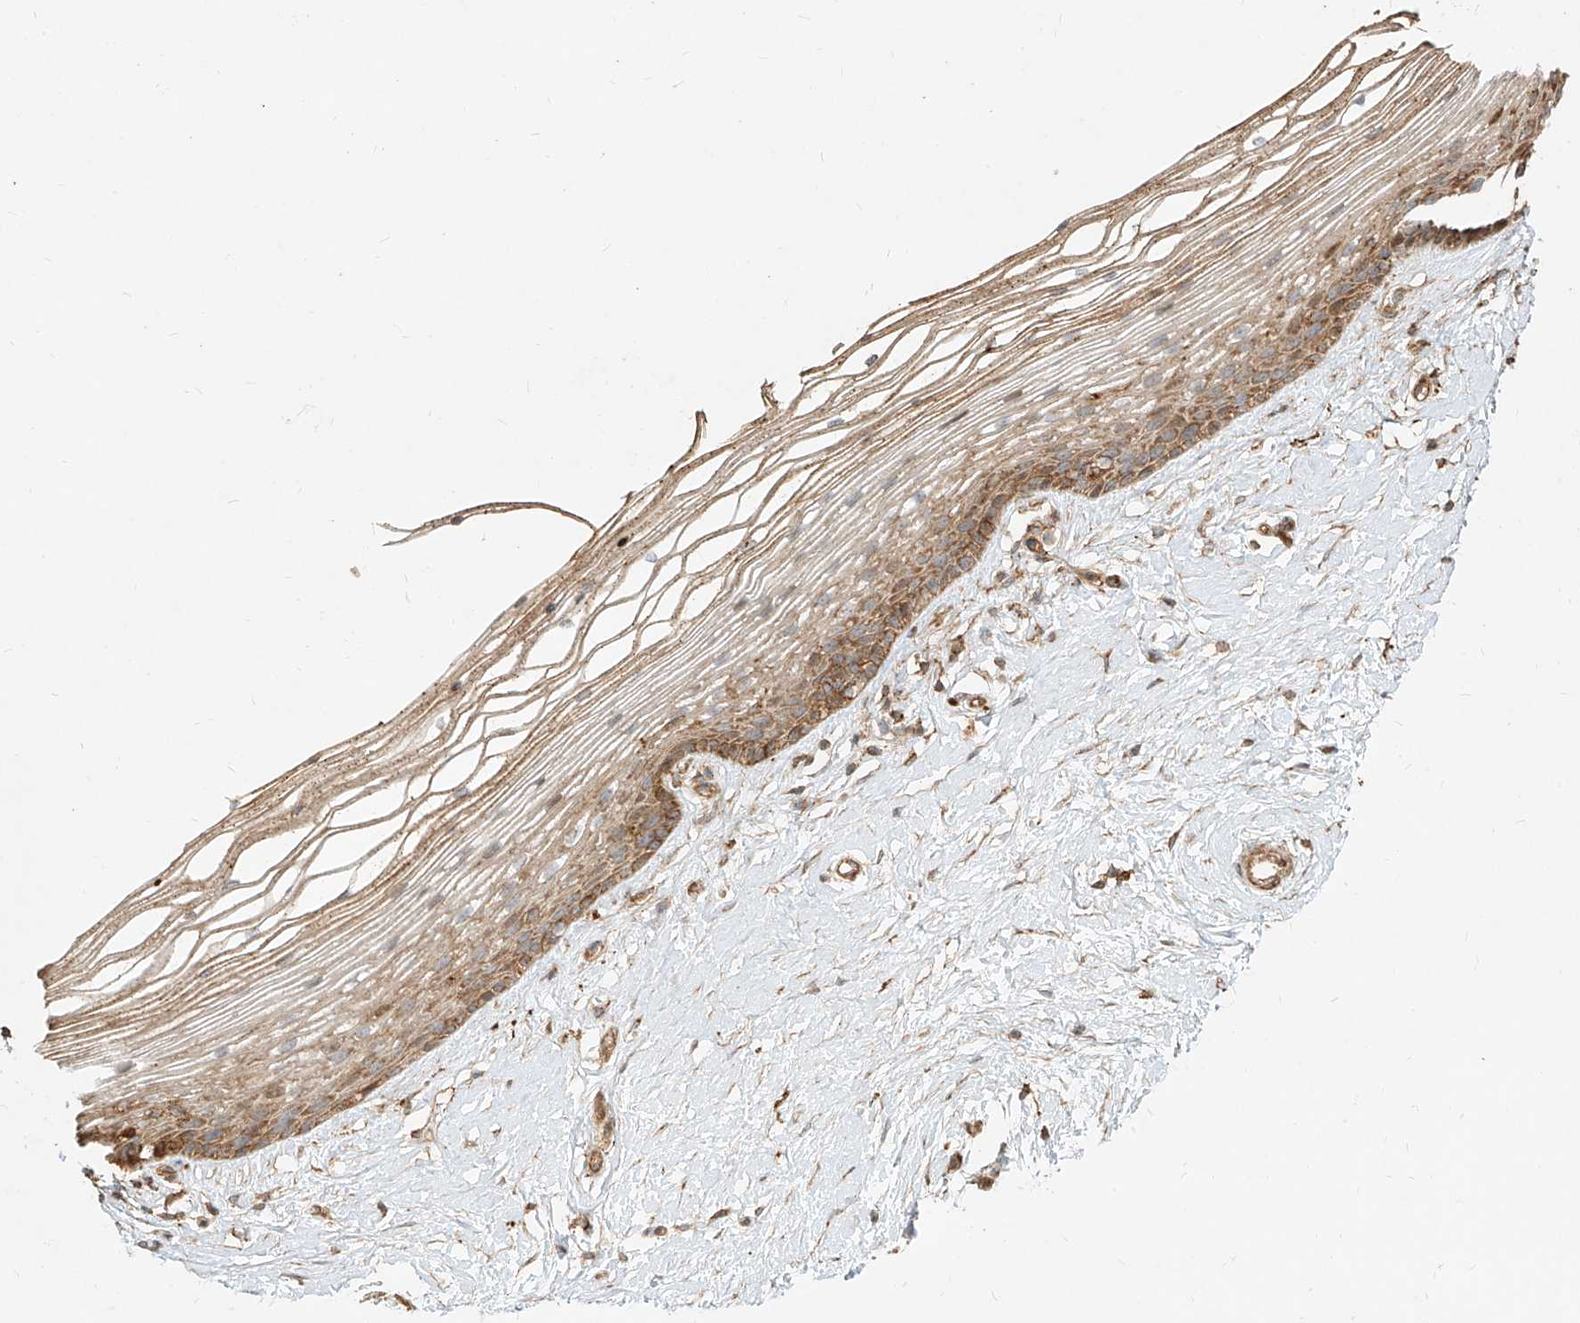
{"staining": {"intensity": "moderate", "quantity": "25%-75%", "location": "cytoplasmic/membranous"}, "tissue": "vagina", "cell_type": "Squamous epithelial cells", "image_type": "normal", "snomed": [{"axis": "morphology", "description": "Normal tissue, NOS"}, {"axis": "topography", "description": "Vagina"}], "caption": "A photomicrograph showing moderate cytoplasmic/membranous staining in about 25%-75% of squamous epithelial cells in unremarkable vagina, as visualized by brown immunohistochemical staining.", "gene": "MTX2", "patient": {"sex": "female", "age": 46}}